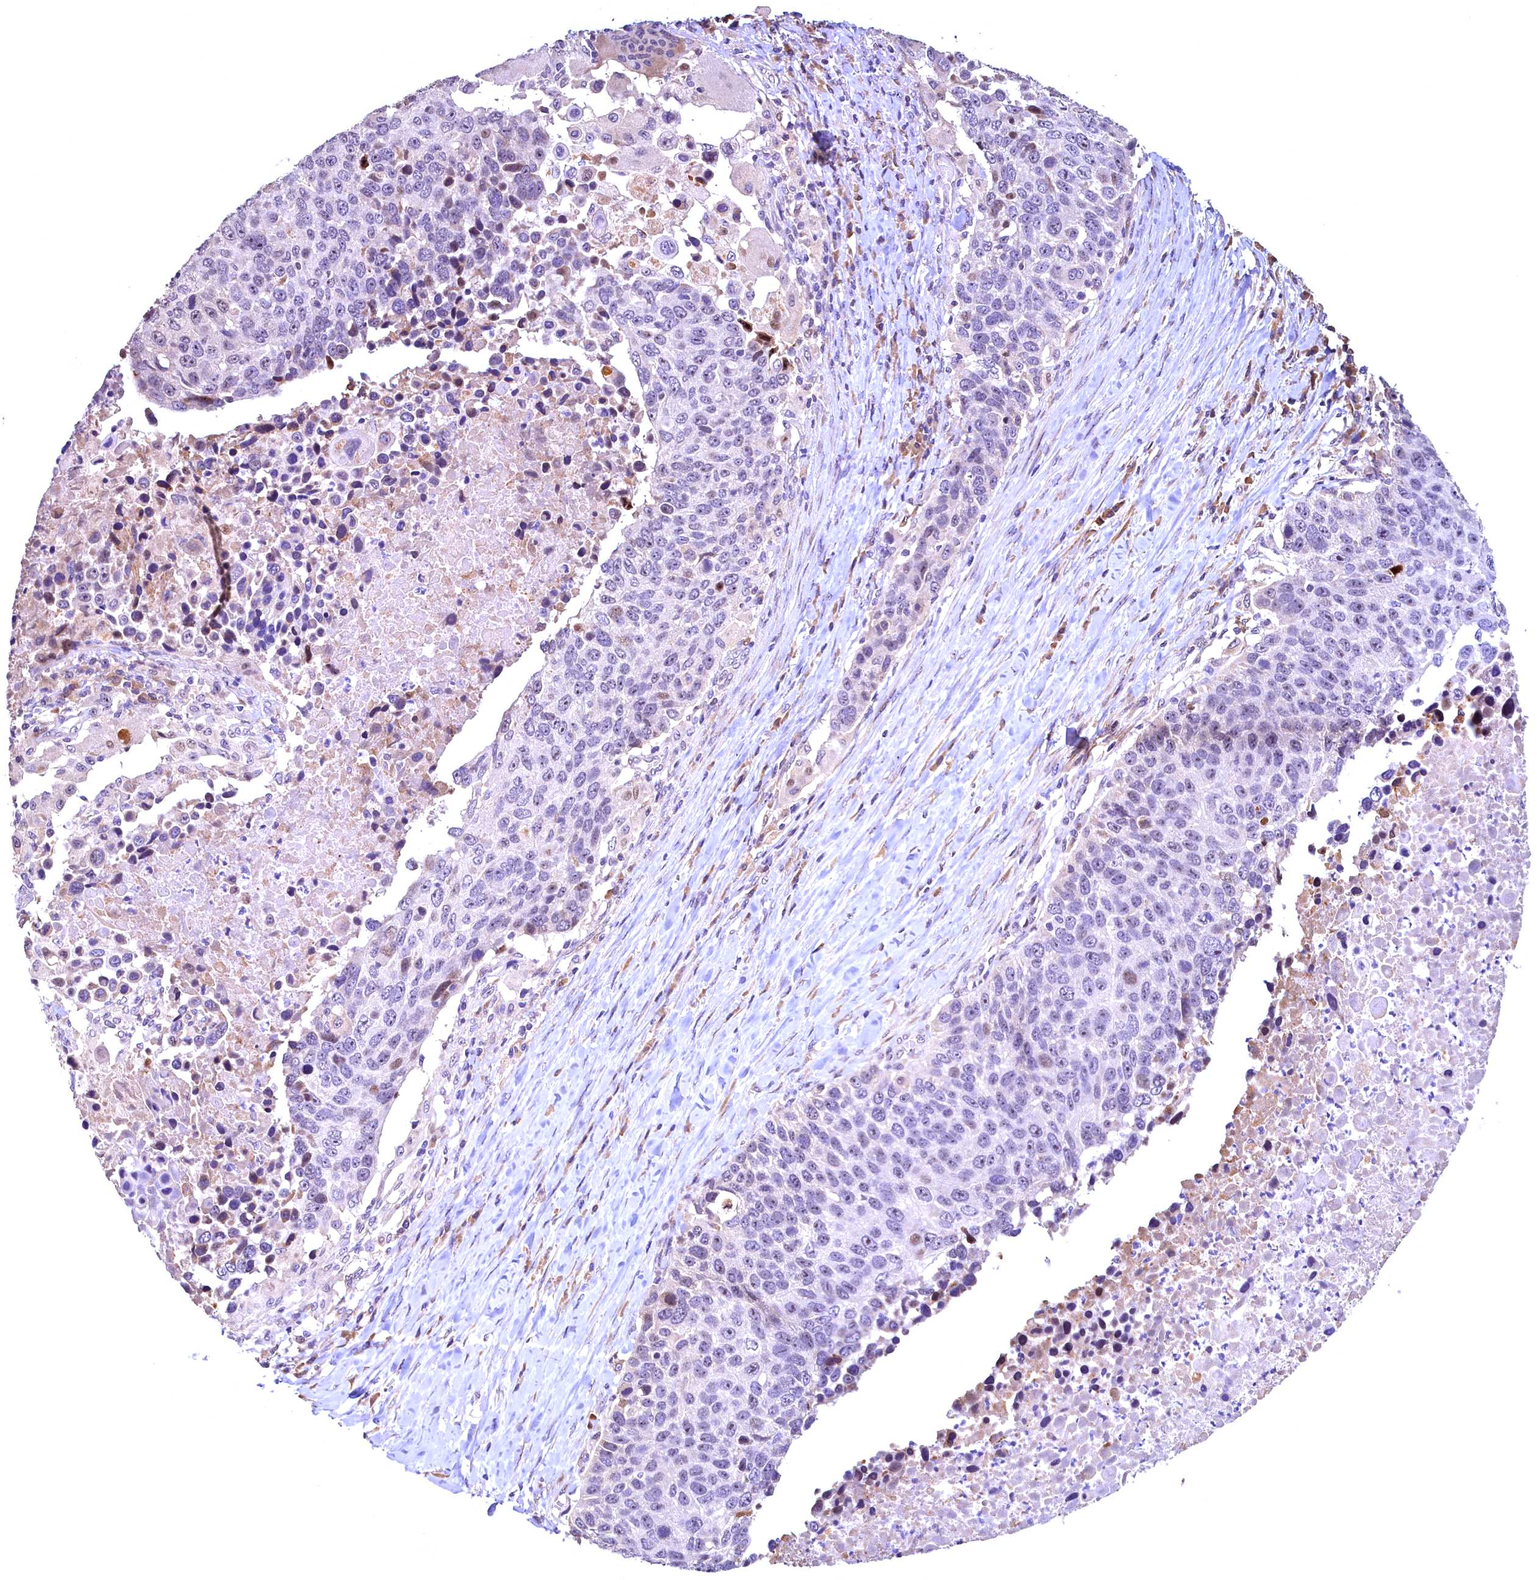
{"staining": {"intensity": "weak", "quantity": "<25%", "location": "nuclear"}, "tissue": "lung cancer", "cell_type": "Tumor cells", "image_type": "cancer", "snomed": [{"axis": "morphology", "description": "Normal tissue, NOS"}, {"axis": "morphology", "description": "Squamous cell carcinoma, NOS"}, {"axis": "topography", "description": "Lymph node"}, {"axis": "topography", "description": "Lung"}], "caption": "There is no significant expression in tumor cells of lung cancer (squamous cell carcinoma).", "gene": "LATS2", "patient": {"sex": "male", "age": 66}}